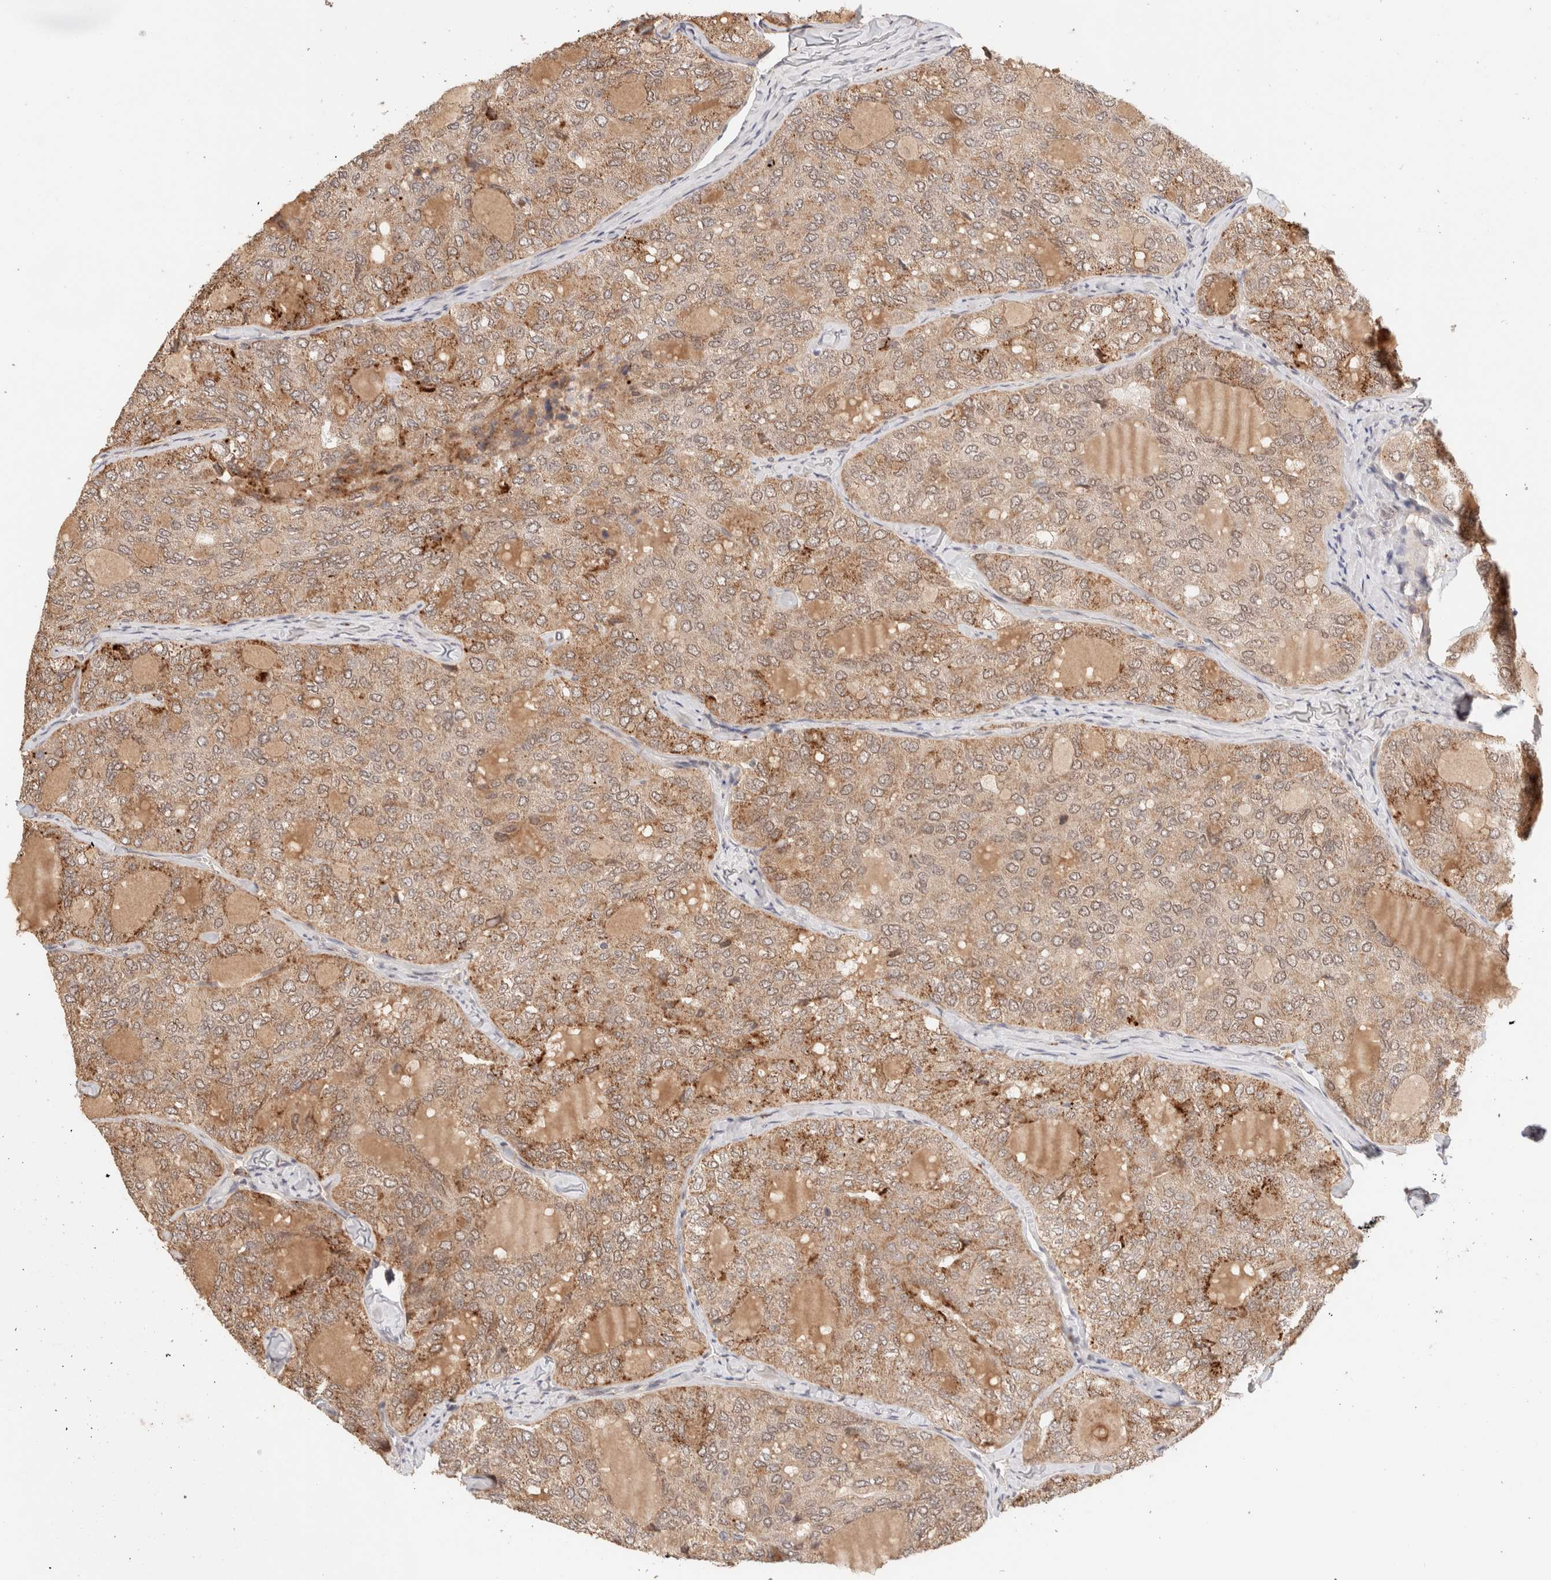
{"staining": {"intensity": "moderate", "quantity": "25%-75%", "location": "cytoplasmic/membranous"}, "tissue": "thyroid cancer", "cell_type": "Tumor cells", "image_type": "cancer", "snomed": [{"axis": "morphology", "description": "Follicular adenoma carcinoma, NOS"}, {"axis": "topography", "description": "Thyroid gland"}], "caption": "Follicular adenoma carcinoma (thyroid) stained with DAB IHC exhibits medium levels of moderate cytoplasmic/membranous positivity in approximately 25%-75% of tumor cells. Immunohistochemistry (ihc) stains the protein in brown and the nuclei are stained blue.", "gene": "BRPF3", "patient": {"sex": "male", "age": 75}}